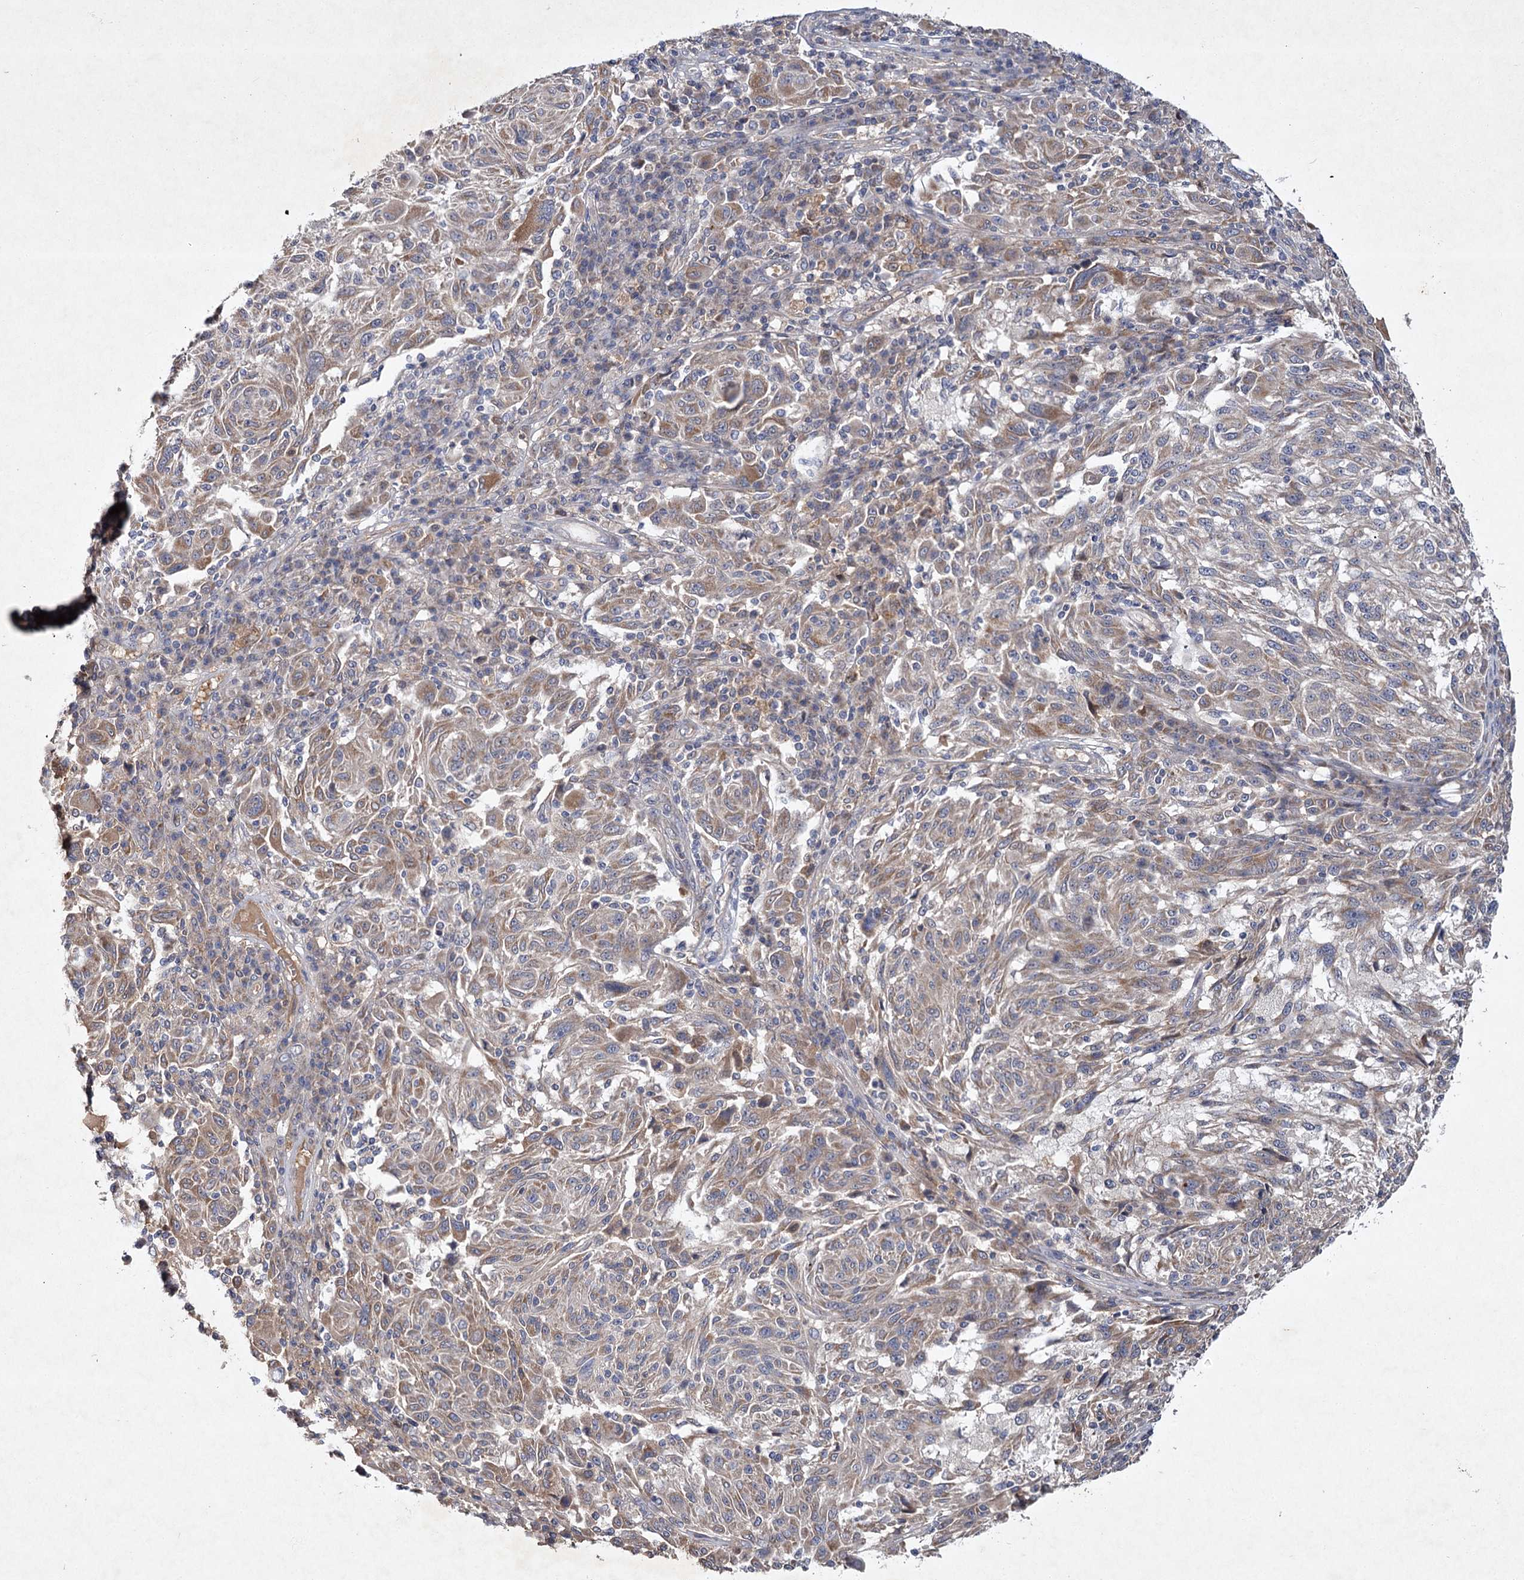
{"staining": {"intensity": "moderate", "quantity": "<25%", "location": "cytoplasmic/membranous"}, "tissue": "melanoma", "cell_type": "Tumor cells", "image_type": "cancer", "snomed": [{"axis": "morphology", "description": "Malignant melanoma, NOS"}, {"axis": "topography", "description": "Skin"}], "caption": "About <25% of tumor cells in human melanoma reveal moderate cytoplasmic/membranous protein positivity as visualized by brown immunohistochemical staining.", "gene": "MFN1", "patient": {"sex": "male", "age": 53}}